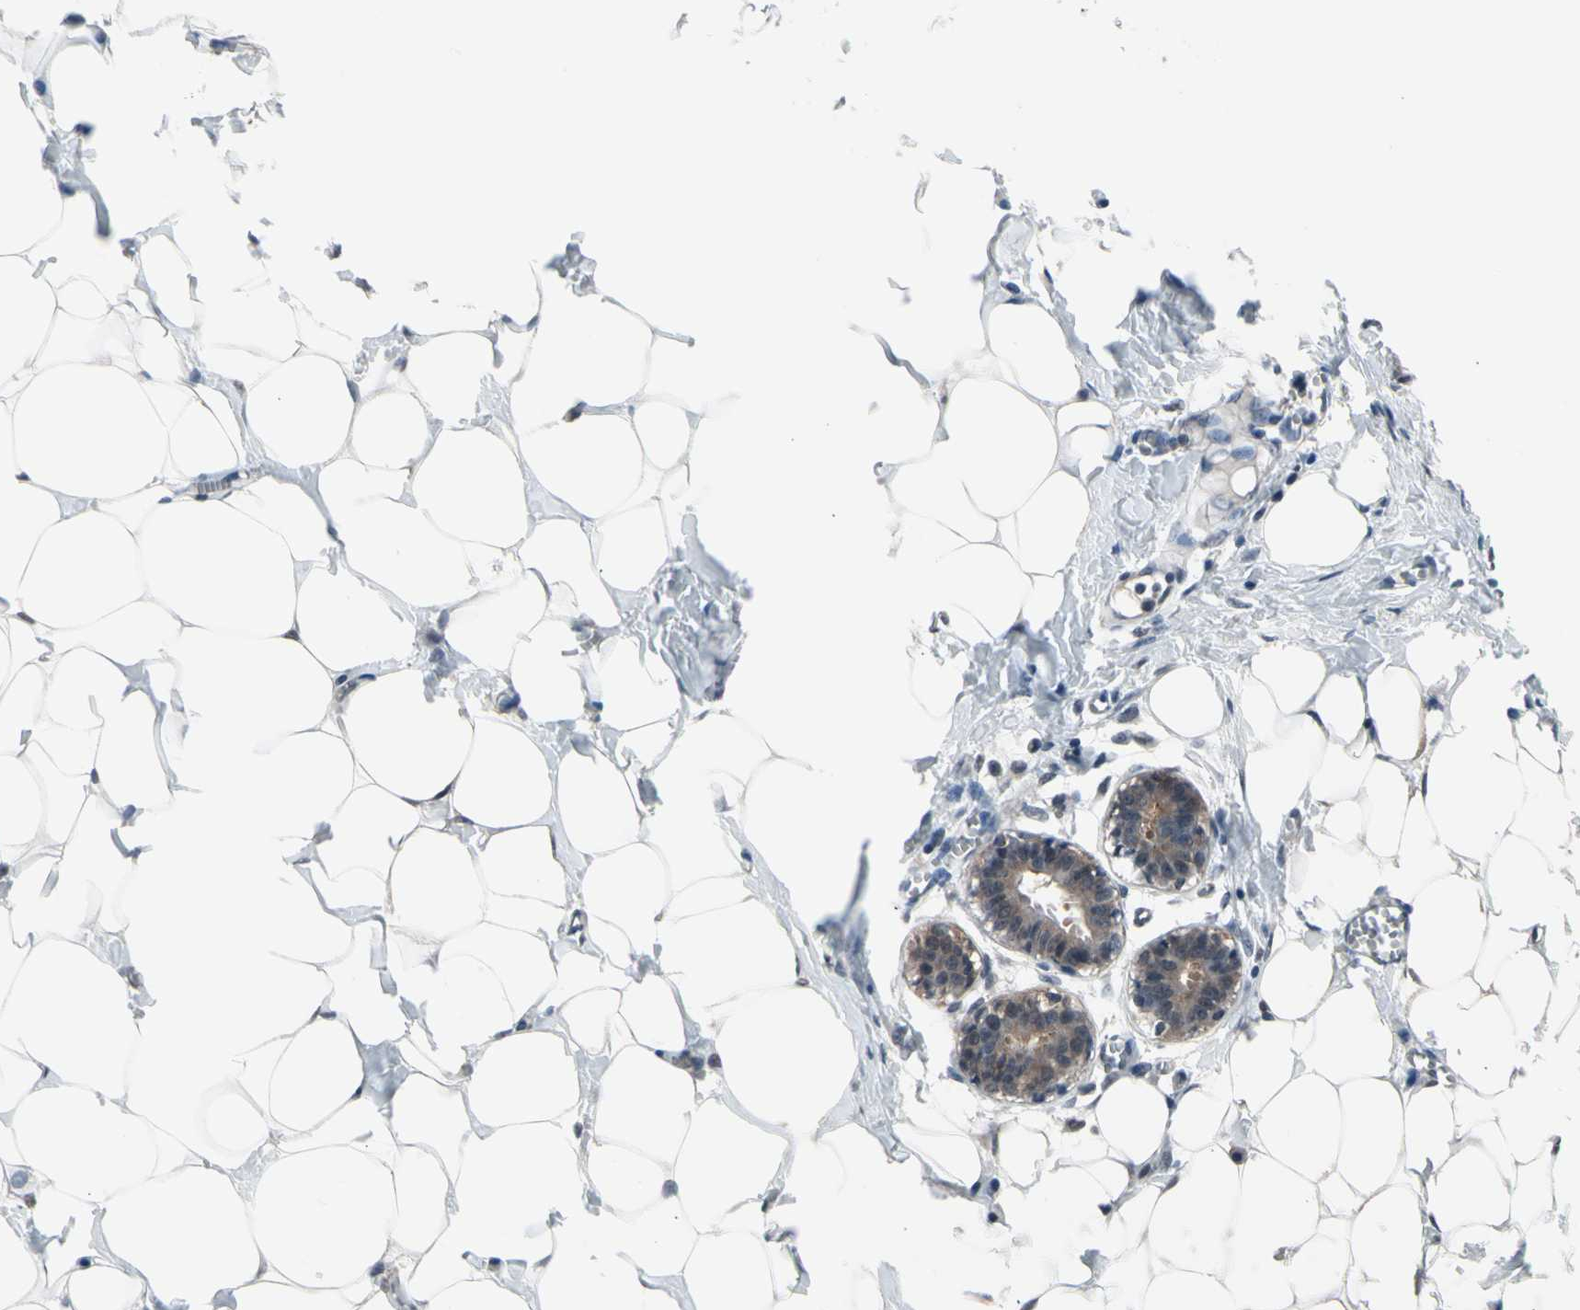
{"staining": {"intensity": "negative", "quantity": "none", "location": "none"}, "tissue": "breast", "cell_type": "Adipocytes", "image_type": "normal", "snomed": [{"axis": "morphology", "description": "Normal tissue, NOS"}, {"axis": "topography", "description": "Breast"}], "caption": "IHC photomicrograph of unremarkable breast: breast stained with DAB (3,3'-diaminobenzidine) reveals no significant protein positivity in adipocytes. (DAB (3,3'-diaminobenzidine) immunohistochemistry with hematoxylin counter stain).", "gene": "ENSG00000256646", "patient": {"sex": "female", "age": 27}}